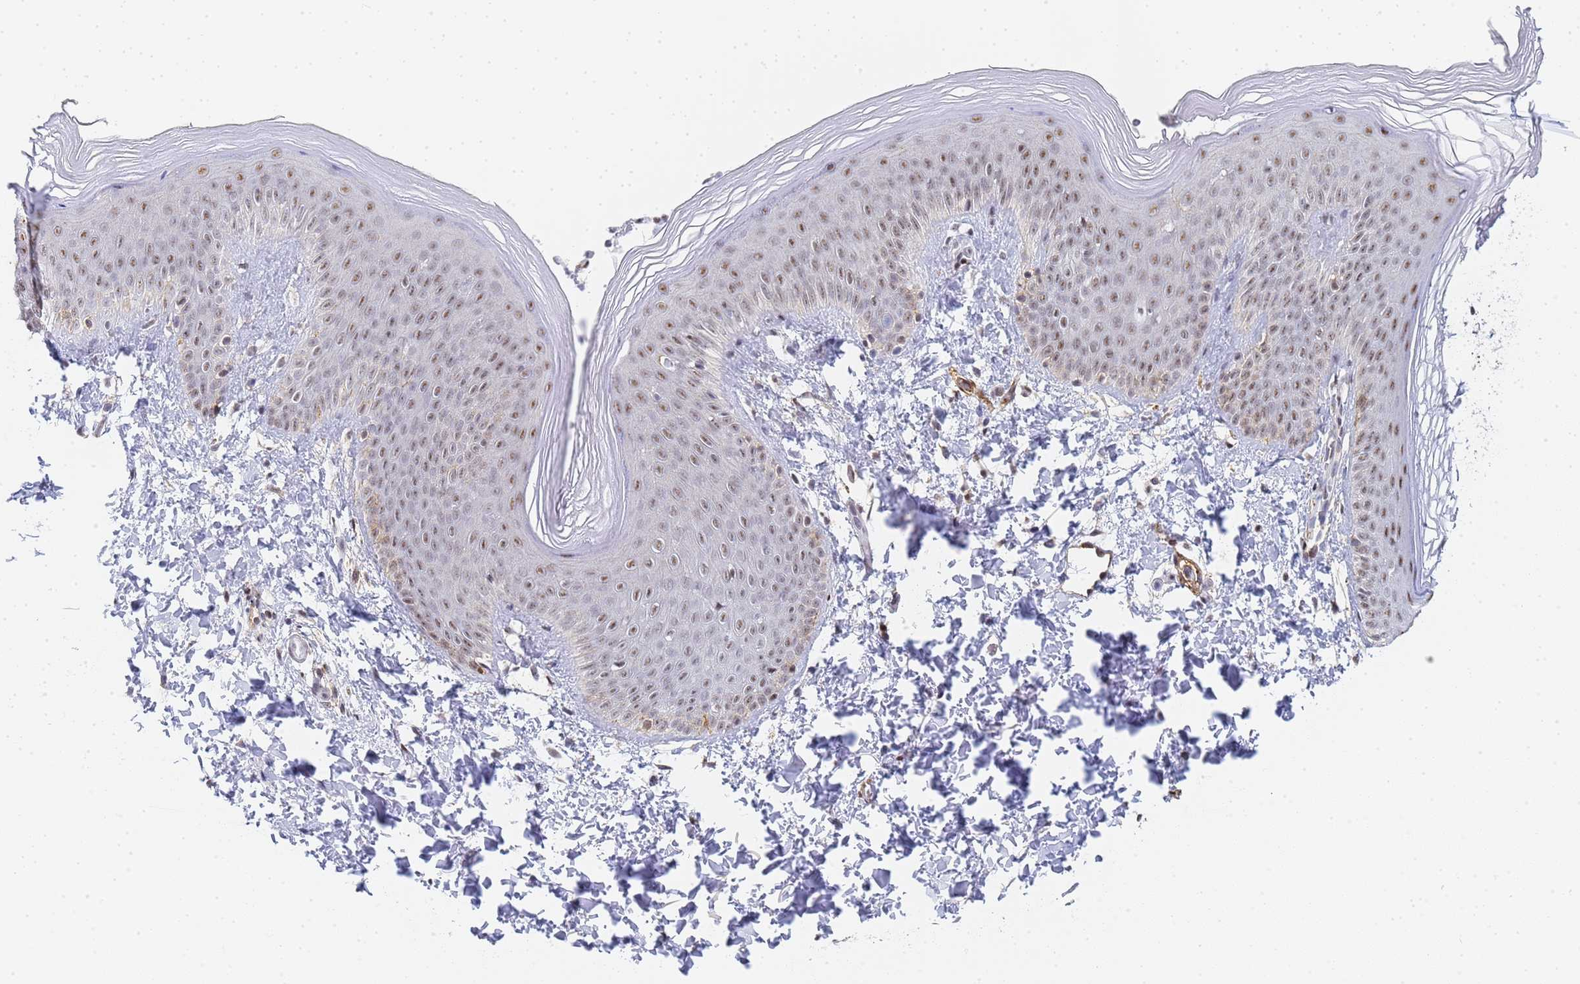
{"staining": {"intensity": "moderate", "quantity": ">75%", "location": "nuclear"}, "tissue": "skin", "cell_type": "Epidermal cells", "image_type": "normal", "snomed": [{"axis": "morphology", "description": "Normal tissue, NOS"}, {"axis": "morphology", "description": "Inflammation, NOS"}, {"axis": "topography", "description": "Soft tissue"}, {"axis": "topography", "description": "Anal"}], "caption": "Immunohistochemistry (IHC) histopathology image of unremarkable human skin stained for a protein (brown), which demonstrates medium levels of moderate nuclear staining in about >75% of epidermal cells.", "gene": "PRRT4", "patient": {"sex": "female", "age": 15}}